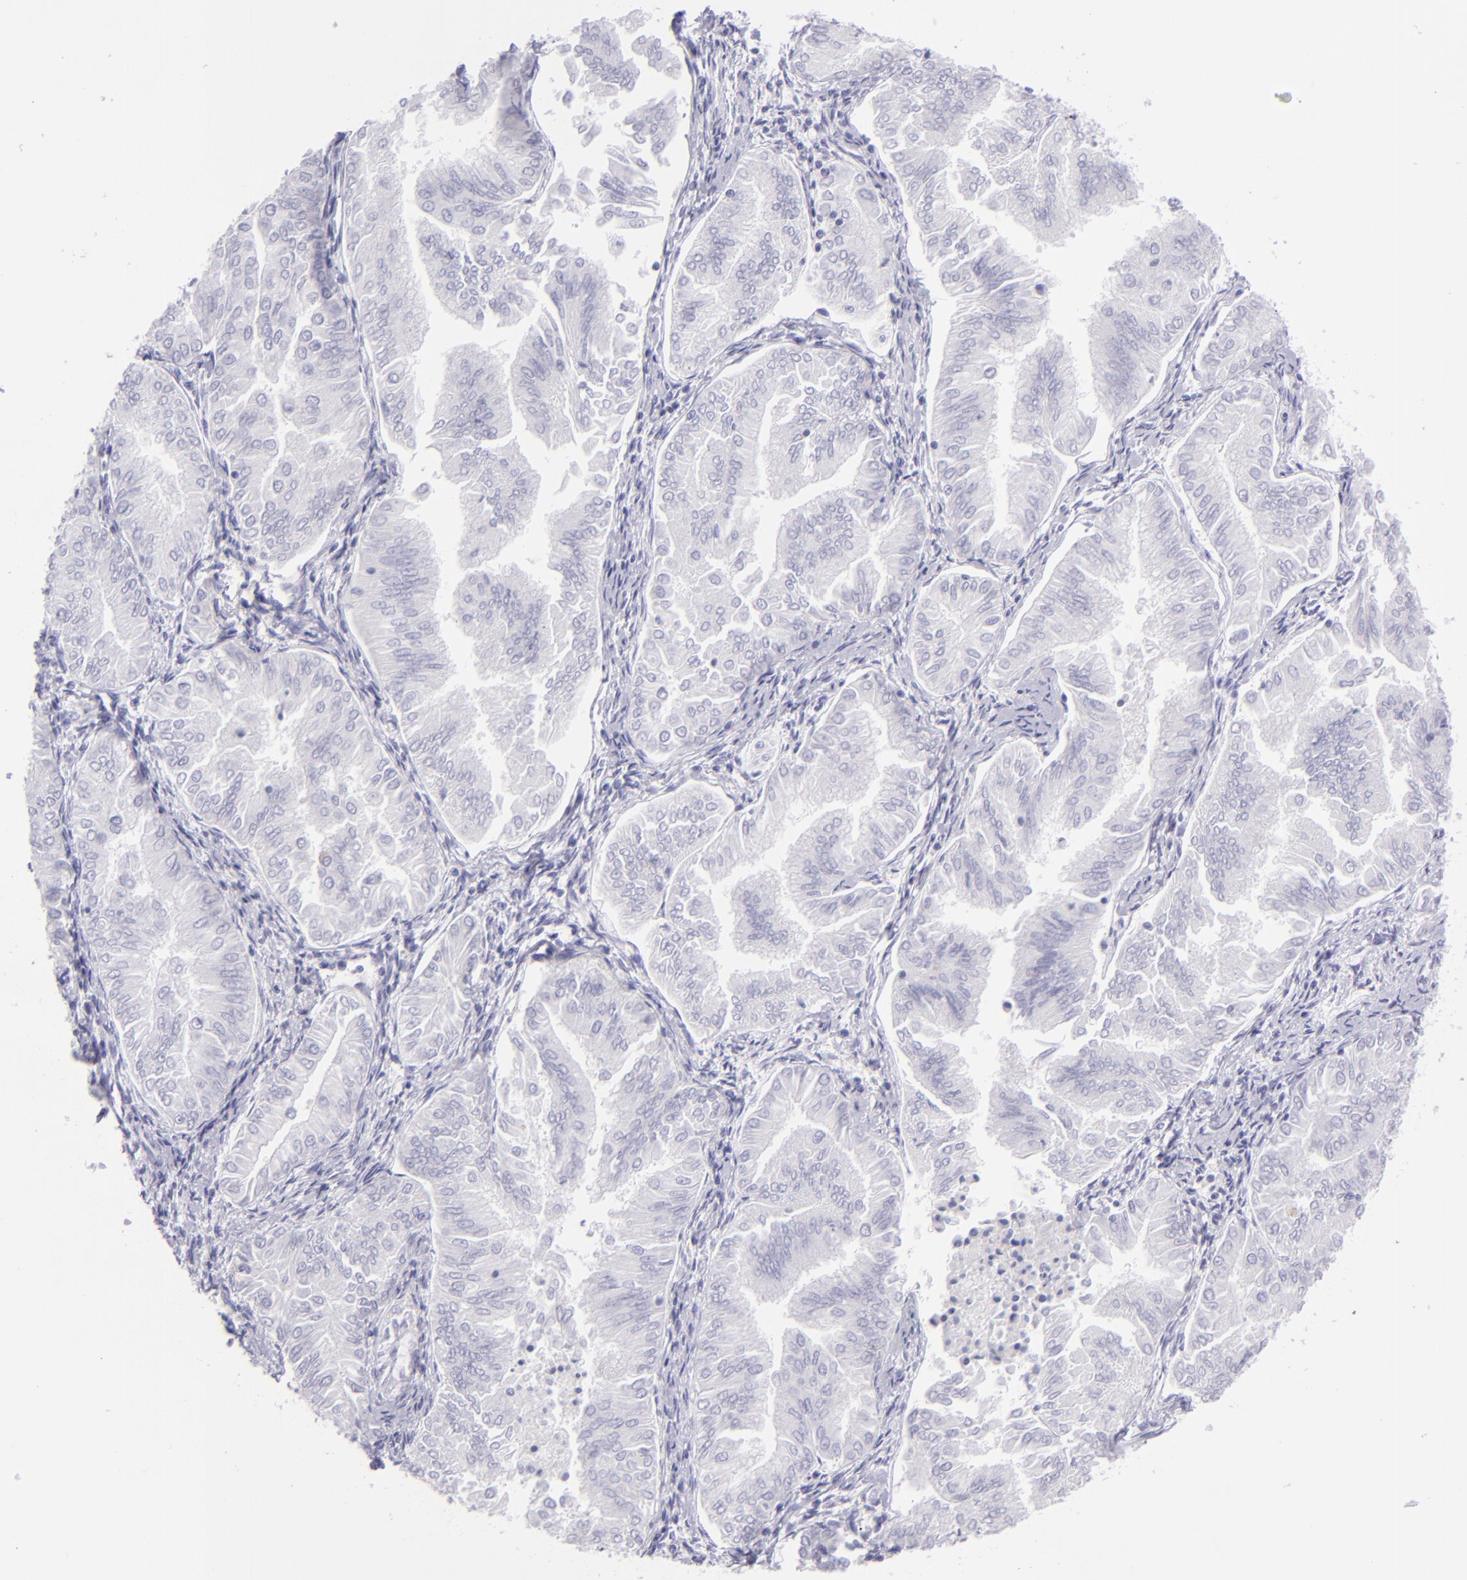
{"staining": {"intensity": "negative", "quantity": "none", "location": "none"}, "tissue": "endometrial cancer", "cell_type": "Tumor cells", "image_type": "cancer", "snomed": [{"axis": "morphology", "description": "Adenocarcinoma, NOS"}, {"axis": "topography", "description": "Endometrium"}], "caption": "The micrograph displays no significant positivity in tumor cells of endometrial cancer (adenocarcinoma).", "gene": "MUC5AC", "patient": {"sex": "female", "age": 53}}